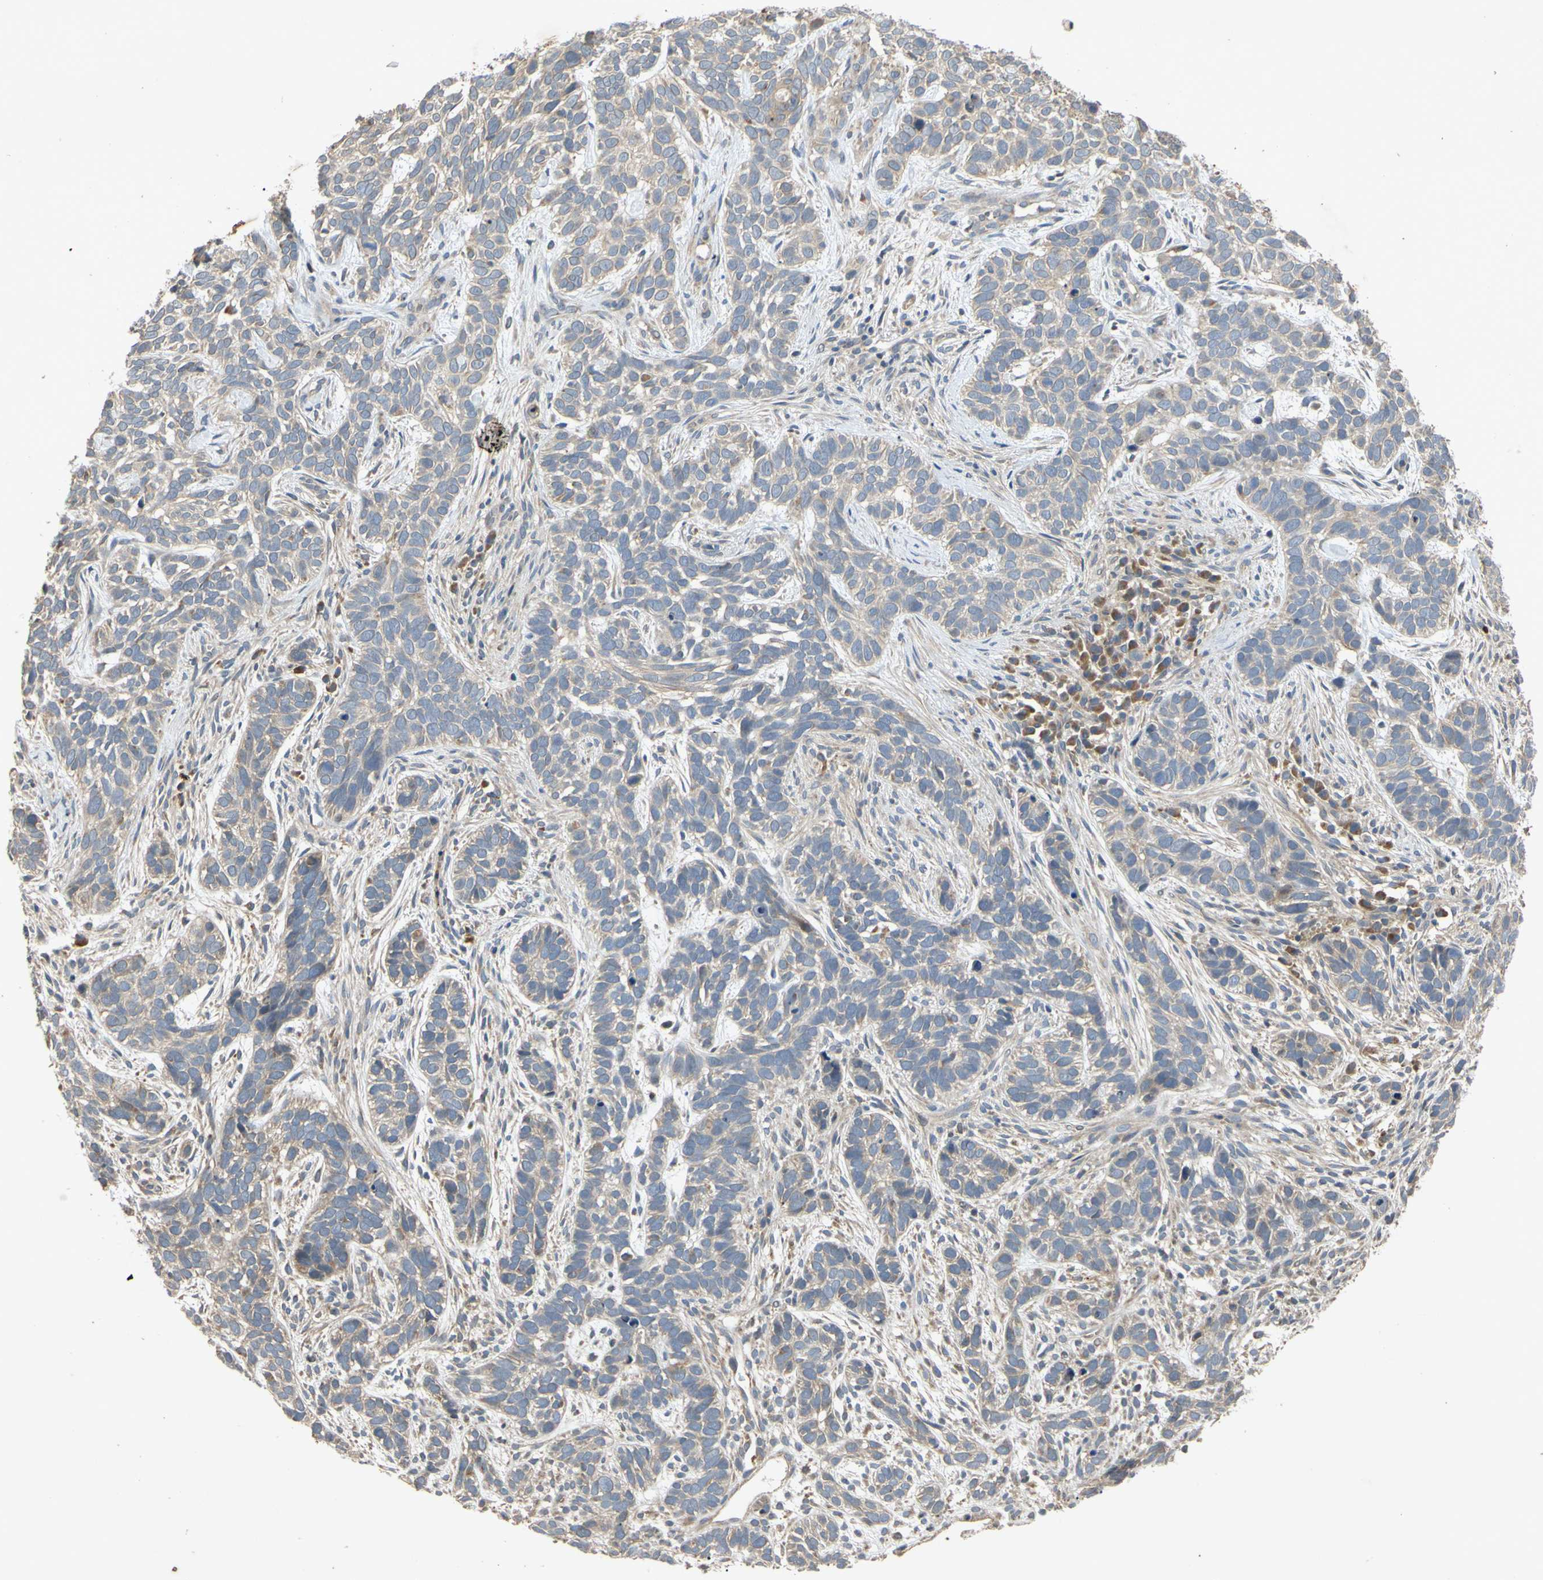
{"staining": {"intensity": "weak", "quantity": "<25%", "location": "cytoplasmic/membranous"}, "tissue": "skin cancer", "cell_type": "Tumor cells", "image_type": "cancer", "snomed": [{"axis": "morphology", "description": "Basal cell carcinoma"}, {"axis": "topography", "description": "Skin"}], "caption": "A micrograph of human skin basal cell carcinoma is negative for staining in tumor cells.", "gene": "PARD6A", "patient": {"sex": "male", "age": 87}}